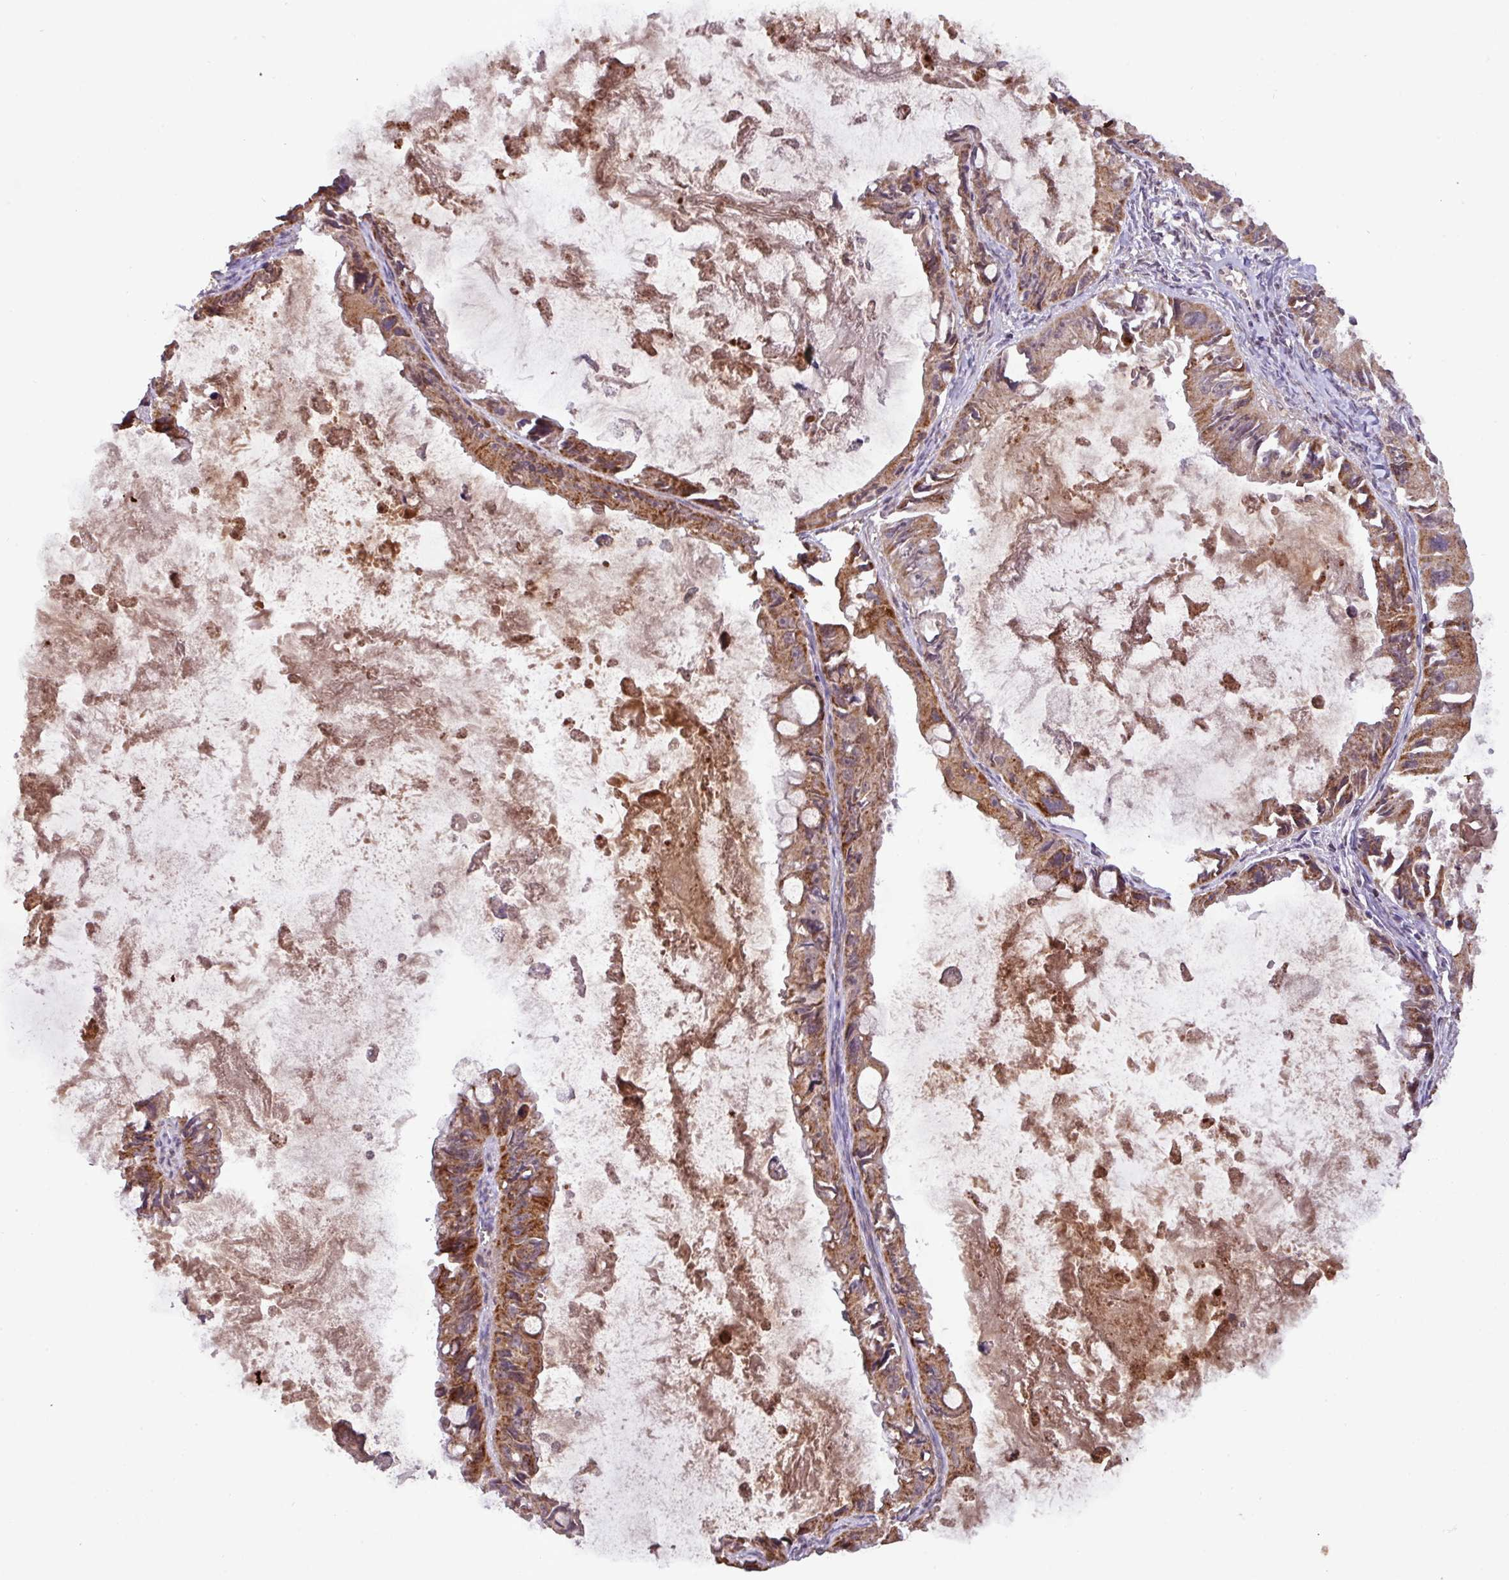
{"staining": {"intensity": "moderate", "quantity": ">75%", "location": "cytoplasmic/membranous"}, "tissue": "ovarian cancer", "cell_type": "Tumor cells", "image_type": "cancer", "snomed": [{"axis": "morphology", "description": "Cystadenocarcinoma, mucinous, NOS"}, {"axis": "topography", "description": "Ovary"}], "caption": "Immunohistochemistry staining of mucinous cystadenocarcinoma (ovarian), which displays medium levels of moderate cytoplasmic/membranous expression in about >75% of tumor cells indicating moderate cytoplasmic/membranous protein staining. The staining was performed using DAB (3,3'-diaminobenzidine) (brown) for protein detection and nuclei were counterstained in hematoxylin (blue).", "gene": "YPEL3", "patient": {"sex": "female", "age": 61}}